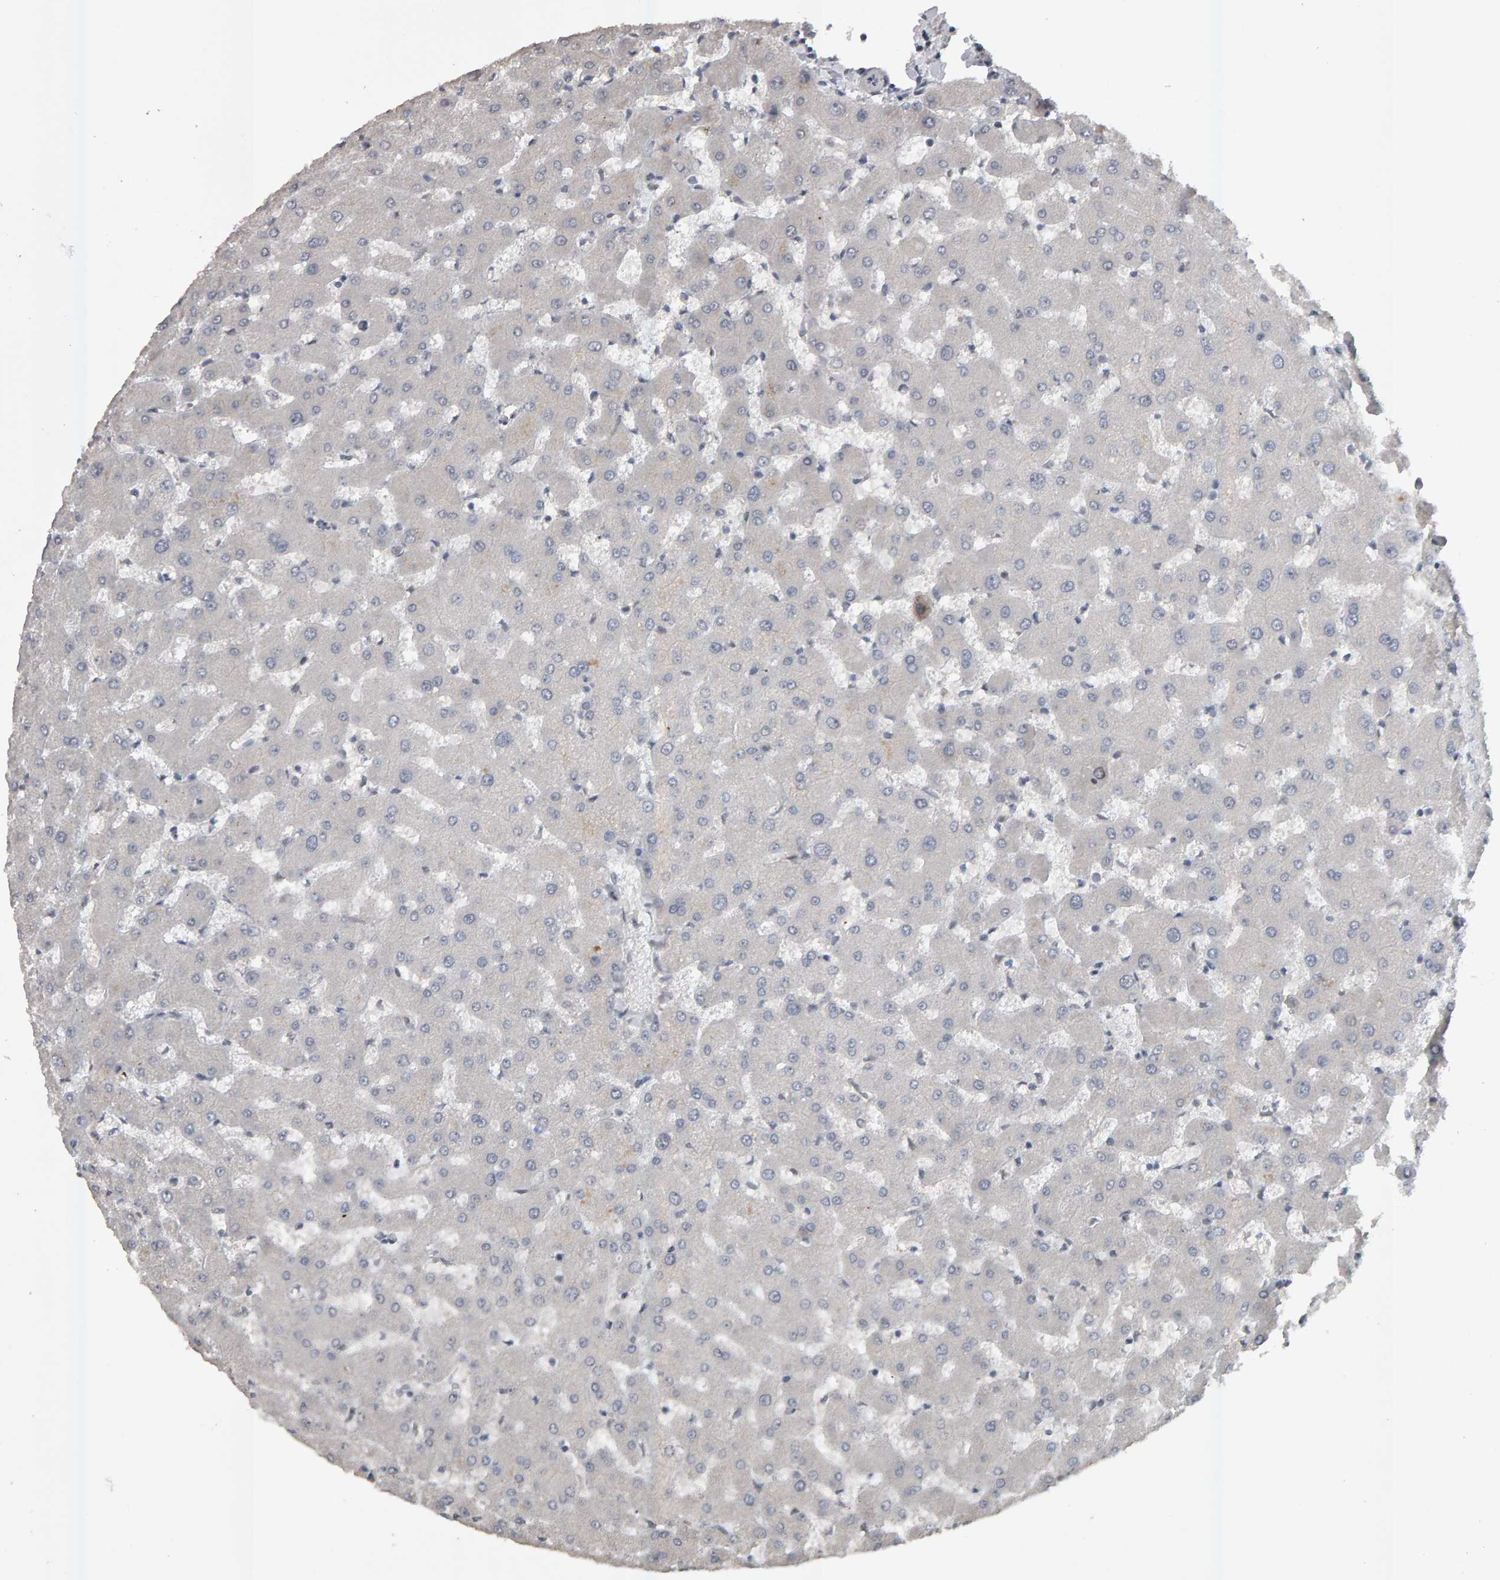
{"staining": {"intensity": "negative", "quantity": "none", "location": "none"}, "tissue": "liver", "cell_type": "Cholangiocytes", "image_type": "normal", "snomed": [{"axis": "morphology", "description": "Normal tissue, NOS"}, {"axis": "topography", "description": "Liver"}], "caption": "Immunohistochemical staining of normal liver reveals no significant expression in cholangiocytes. (DAB immunohistochemistry with hematoxylin counter stain).", "gene": "IPO8", "patient": {"sex": "female", "age": 63}}